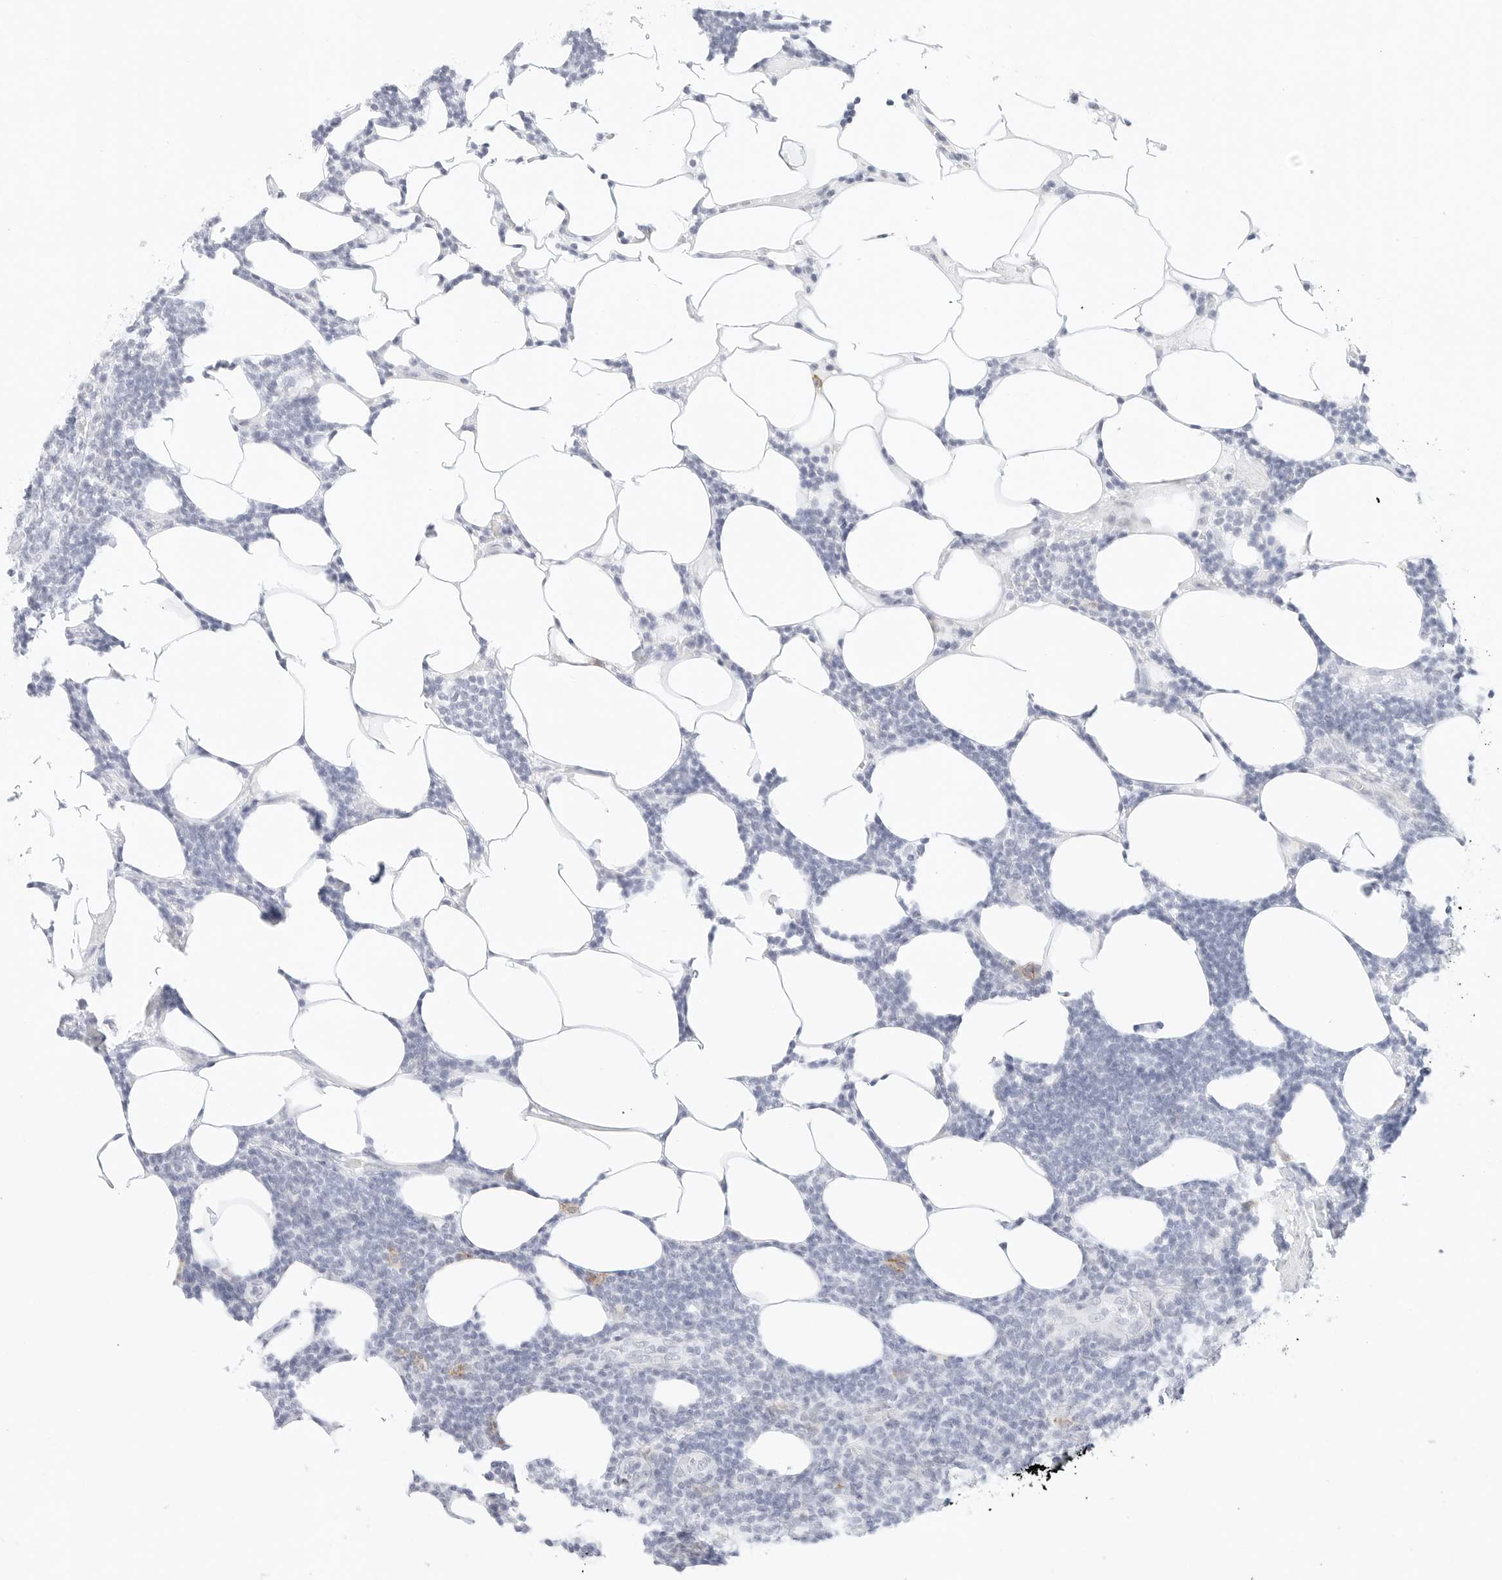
{"staining": {"intensity": "negative", "quantity": "none", "location": "none"}, "tissue": "lymphoma", "cell_type": "Tumor cells", "image_type": "cancer", "snomed": [{"axis": "morphology", "description": "Malignant lymphoma, non-Hodgkin's type, Low grade"}, {"axis": "topography", "description": "Lymph node"}], "caption": "Tumor cells are negative for protein expression in human low-grade malignant lymphoma, non-Hodgkin's type.", "gene": "CDH1", "patient": {"sex": "male", "age": 66}}